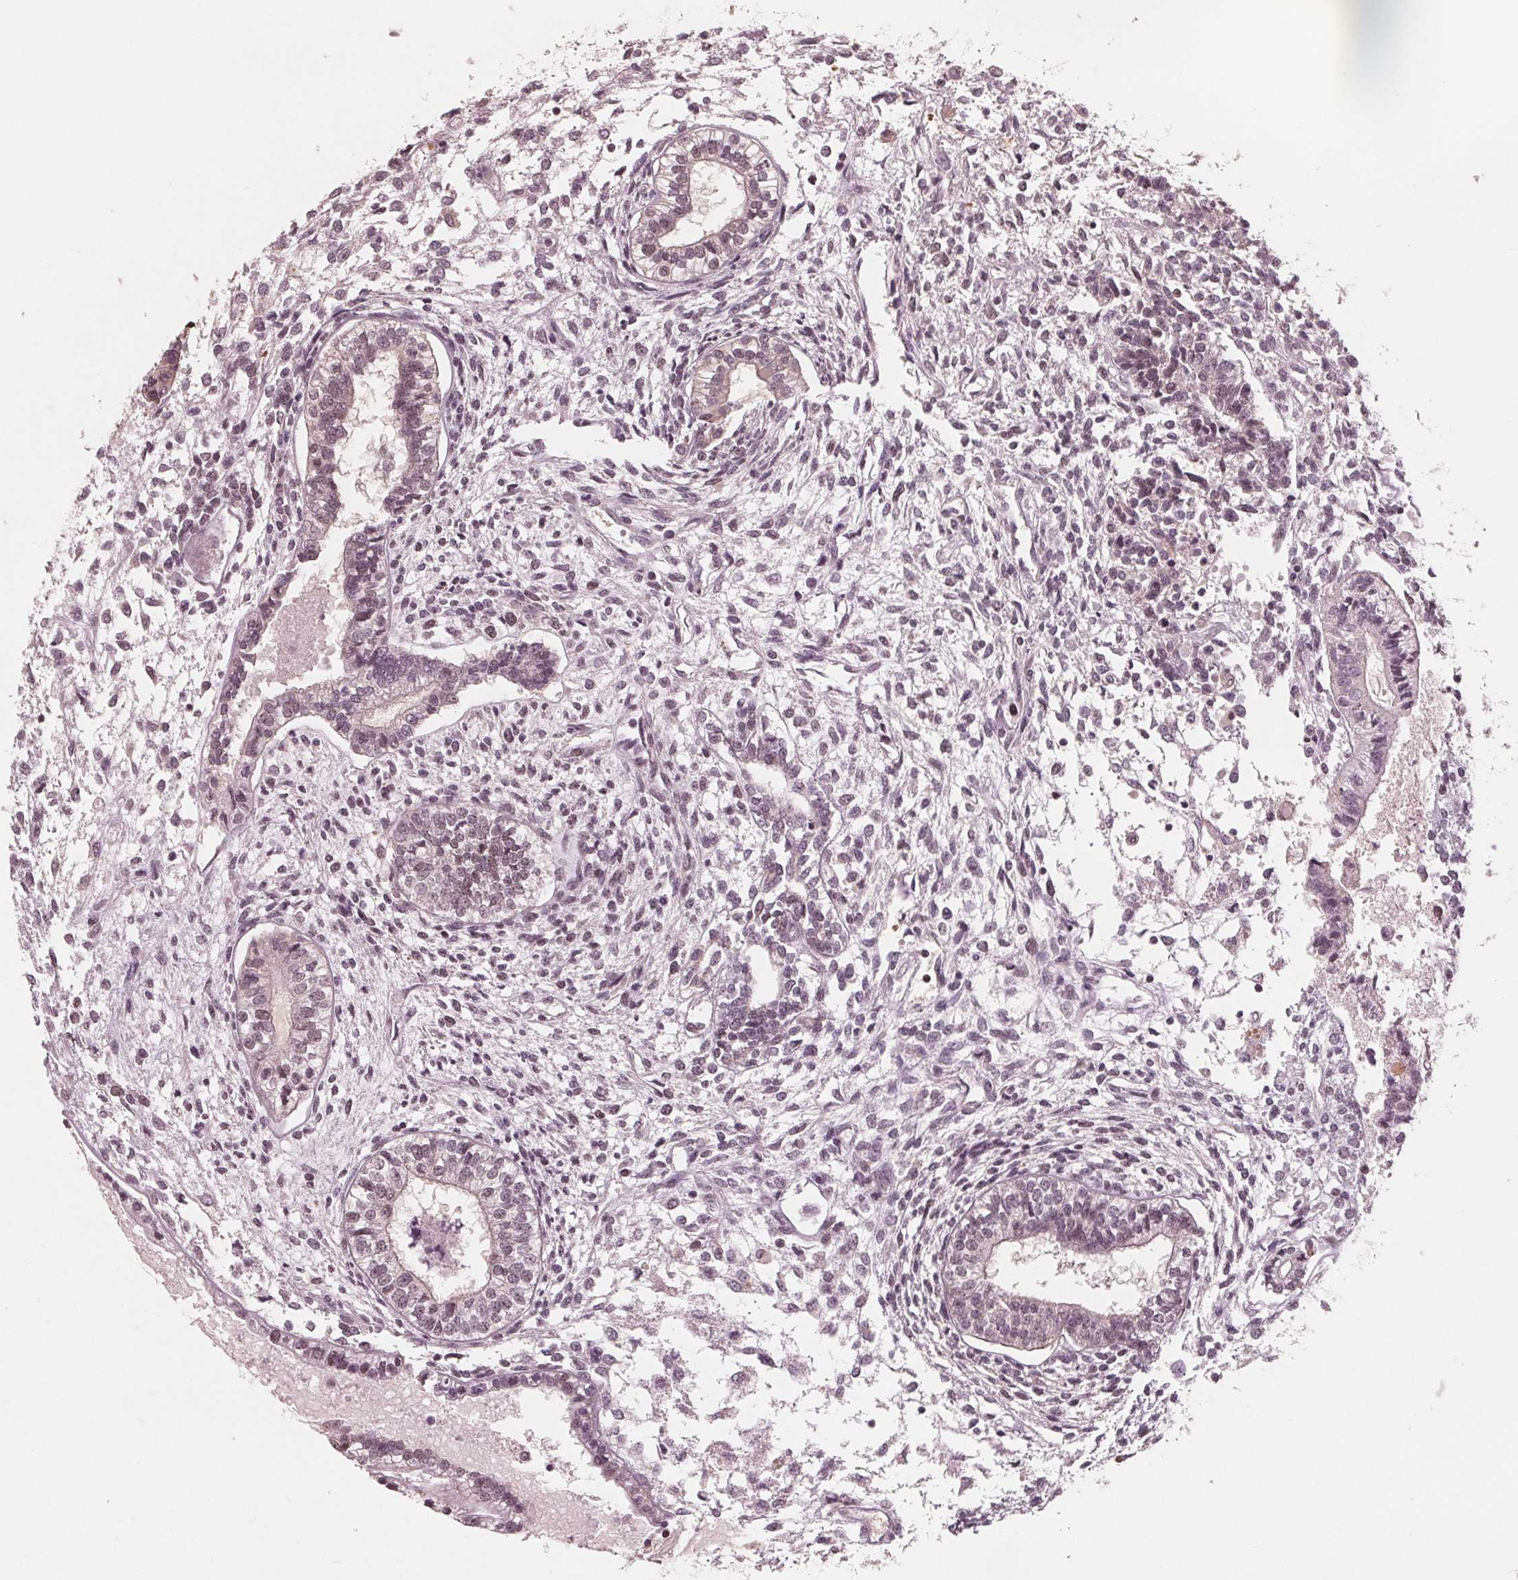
{"staining": {"intensity": "weak", "quantity": "<25%", "location": "nuclear"}, "tissue": "testis cancer", "cell_type": "Tumor cells", "image_type": "cancer", "snomed": [{"axis": "morphology", "description": "Carcinoma, Embryonal, NOS"}, {"axis": "topography", "description": "Testis"}], "caption": "Tumor cells are negative for brown protein staining in testis cancer.", "gene": "HIRIP3", "patient": {"sex": "male", "age": 37}}